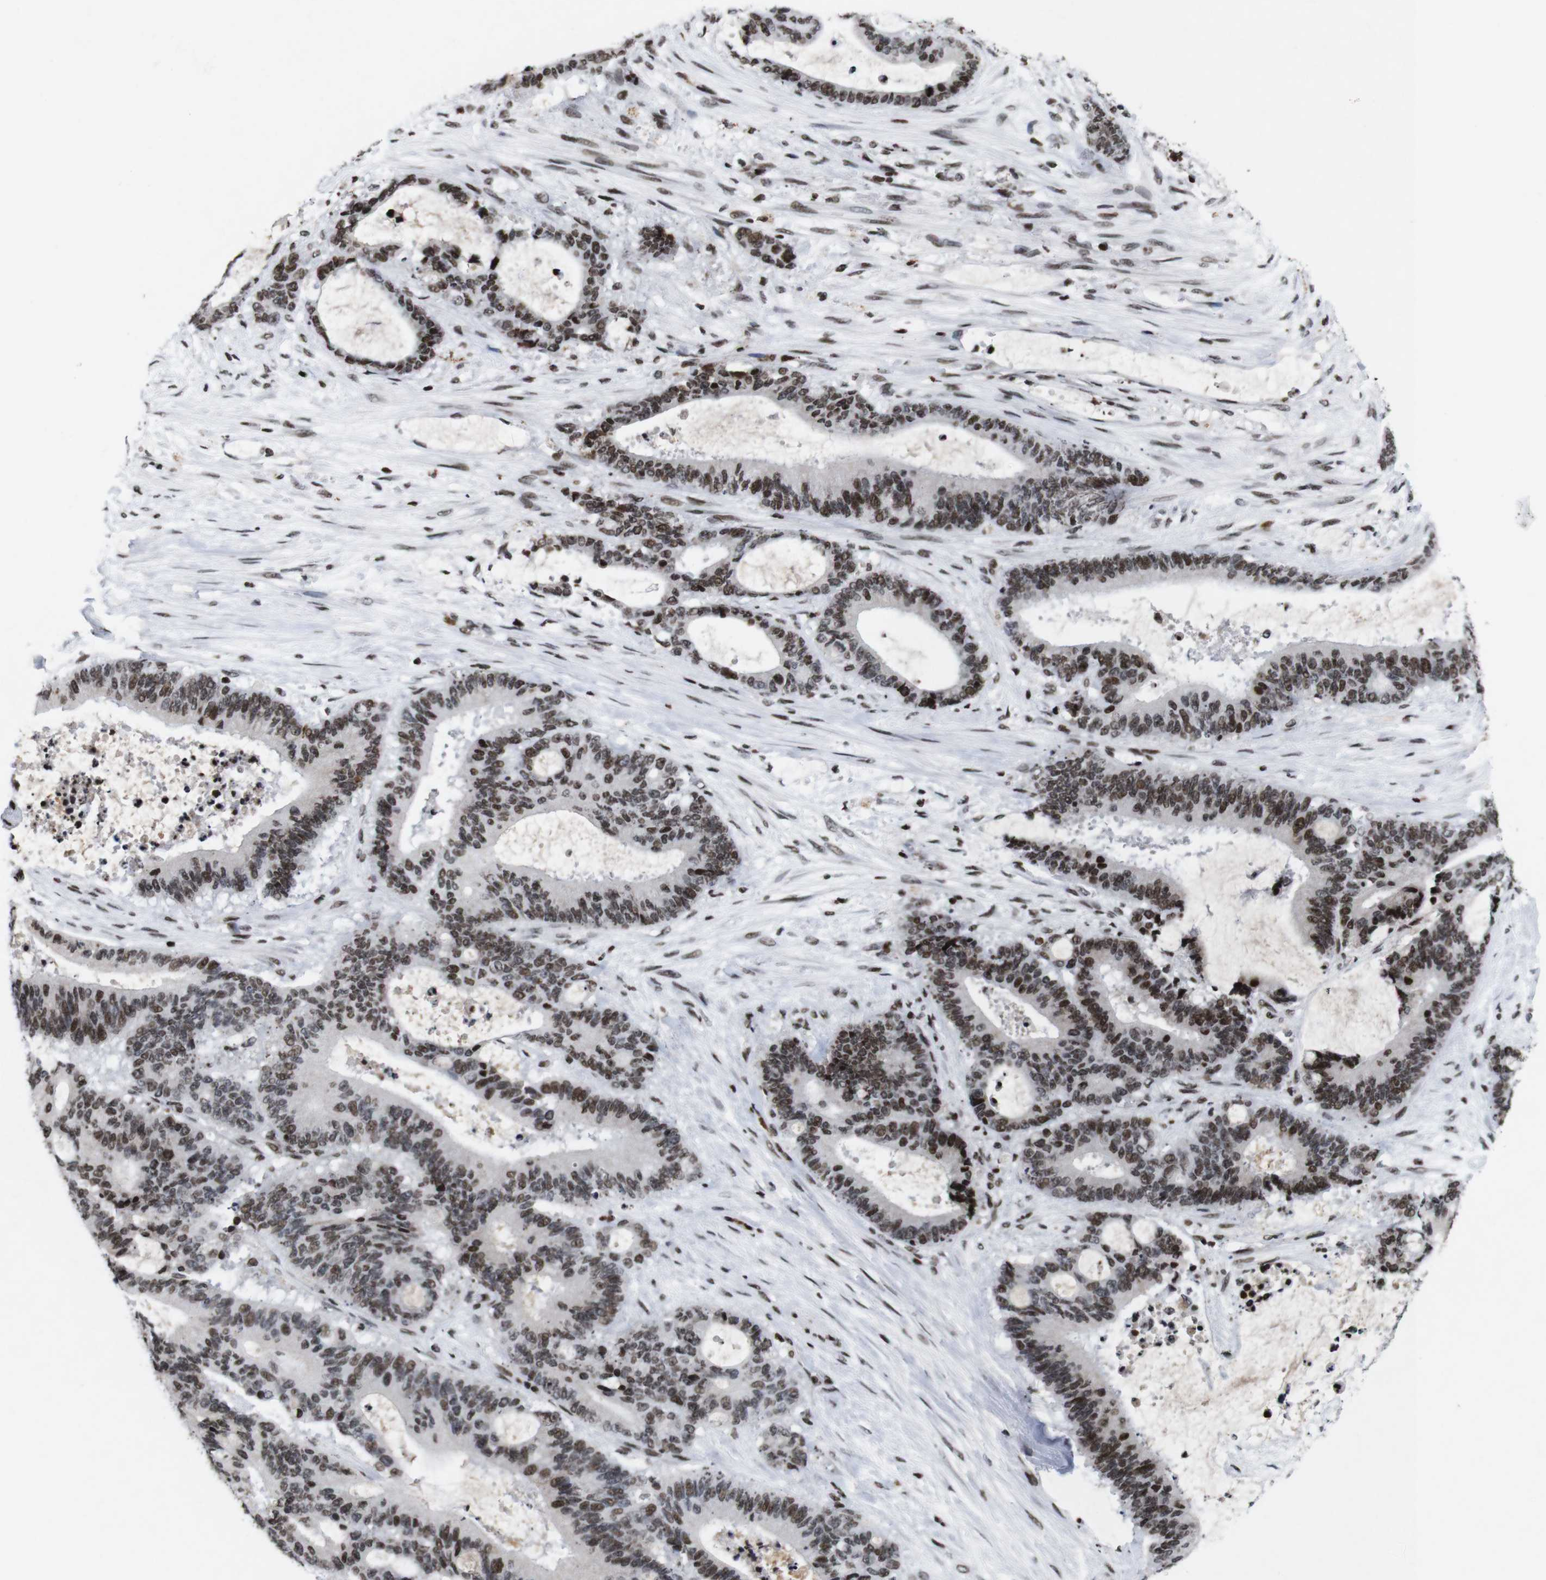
{"staining": {"intensity": "moderate", "quantity": ">75%", "location": "nuclear"}, "tissue": "liver cancer", "cell_type": "Tumor cells", "image_type": "cancer", "snomed": [{"axis": "morphology", "description": "Normal tissue, NOS"}, {"axis": "morphology", "description": "Cholangiocarcinoma"}, {"axis": "topography", "description": "Liver"}, {"axis": "topography", "description": "Peripheral nerve tissue"}], "caption": "About >75% of tumor cells in human liver cancer display moderate nuclear protein staining as visualized by brown immunohistochemical staining.", "gene": "MAGEH1", "patient": {"sex": "female", "age": 73}}